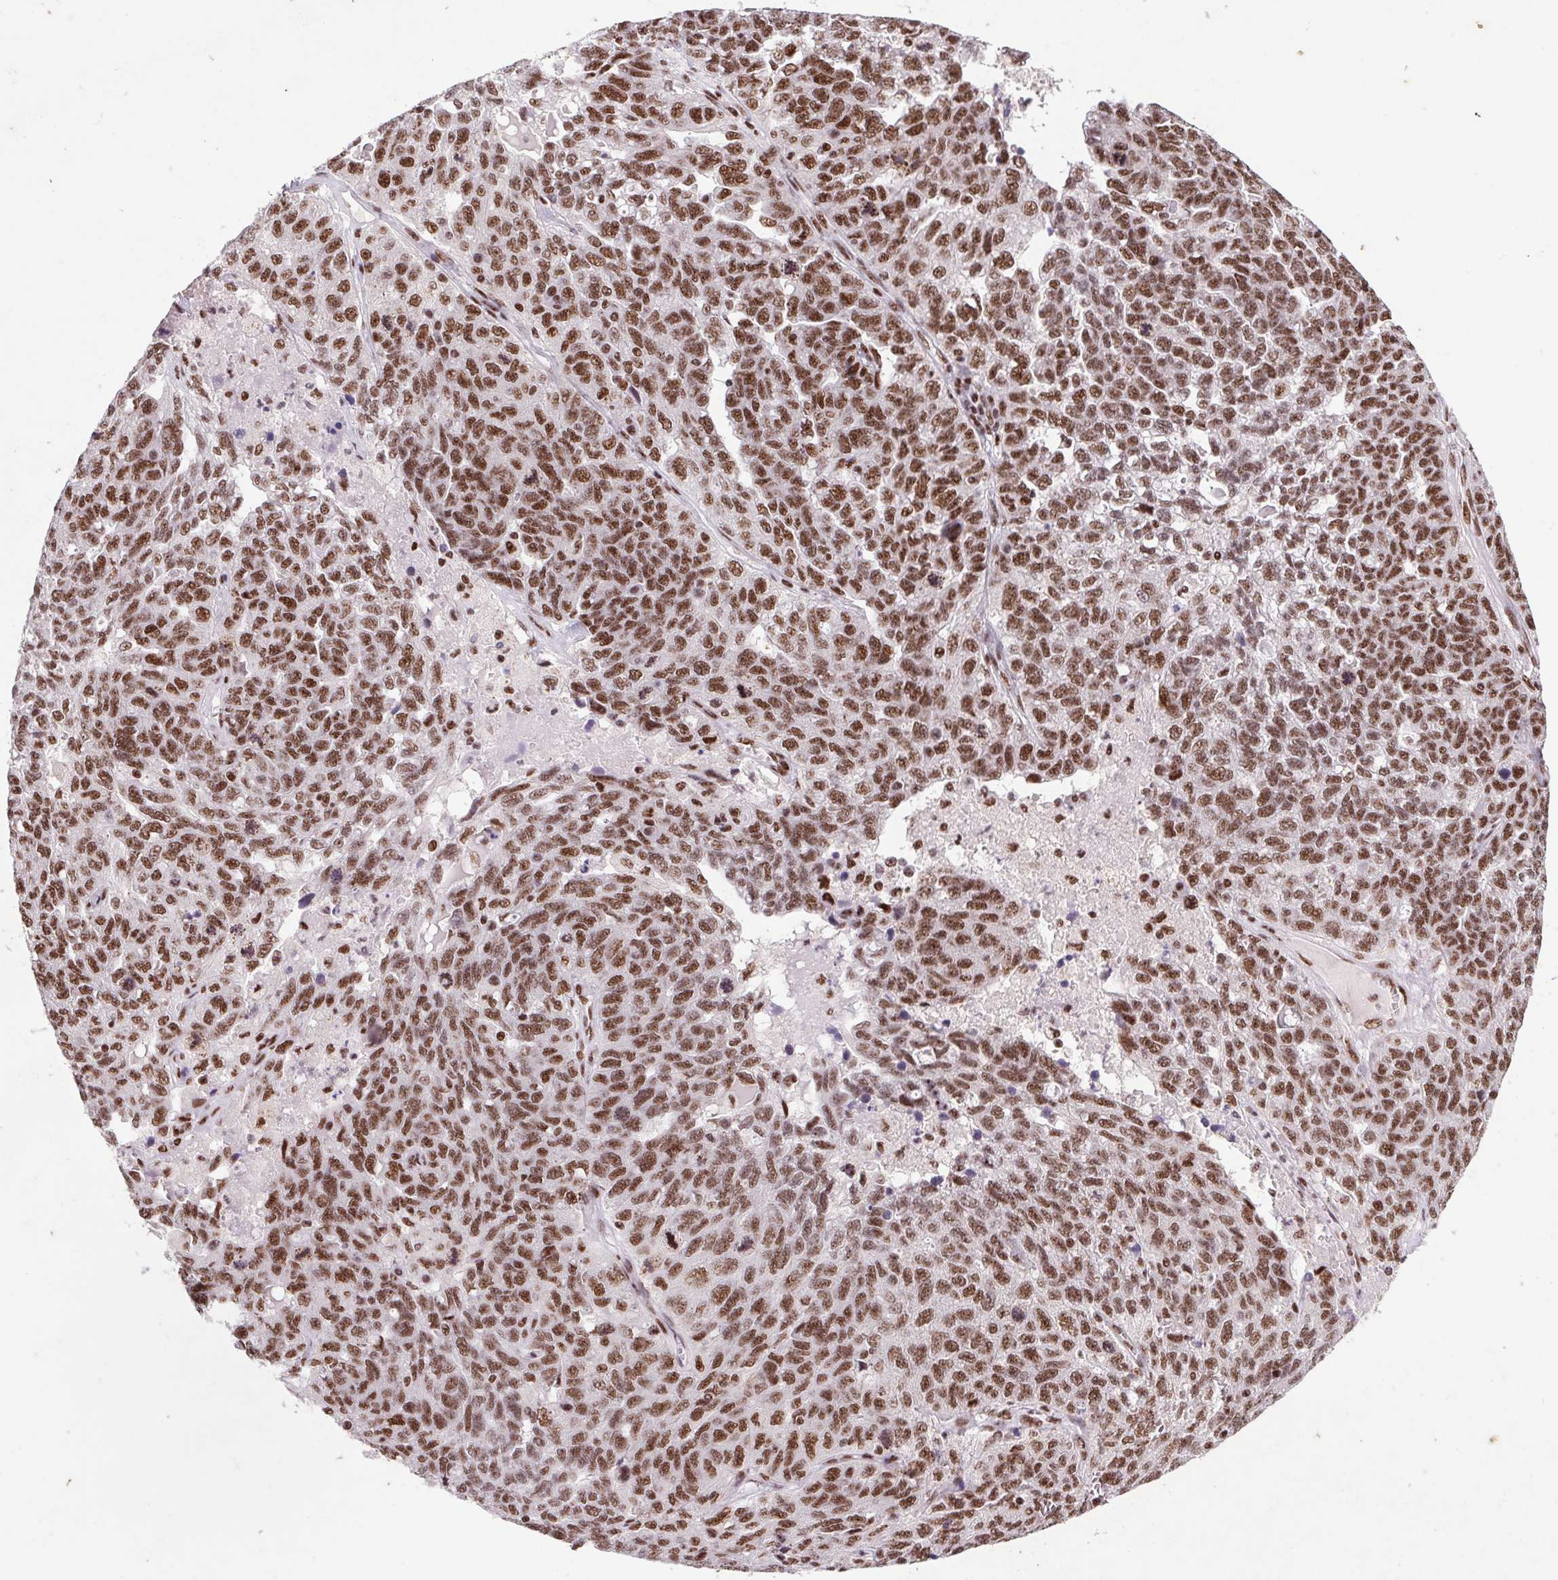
{"staining": {"intensity": "strong", "quantity": ">75%", "location": "nuclear"}, "tissue": "ovarian cancer", "cell_type": "Tumor cells", "image_type": "cancer", "snomed": [{"axis": "morphology", "description": "Cystadenocarcinoma, serous, NOS"}, {"axis": "topography", "description": "Ovary"}], "caption": "Tumor cells show high levels of strong nuclear expression in approximately >75% of cells in human ovarian cancer.", "gene": "LDLRAD4", "patient": {"sex": "female", "age": 71}}